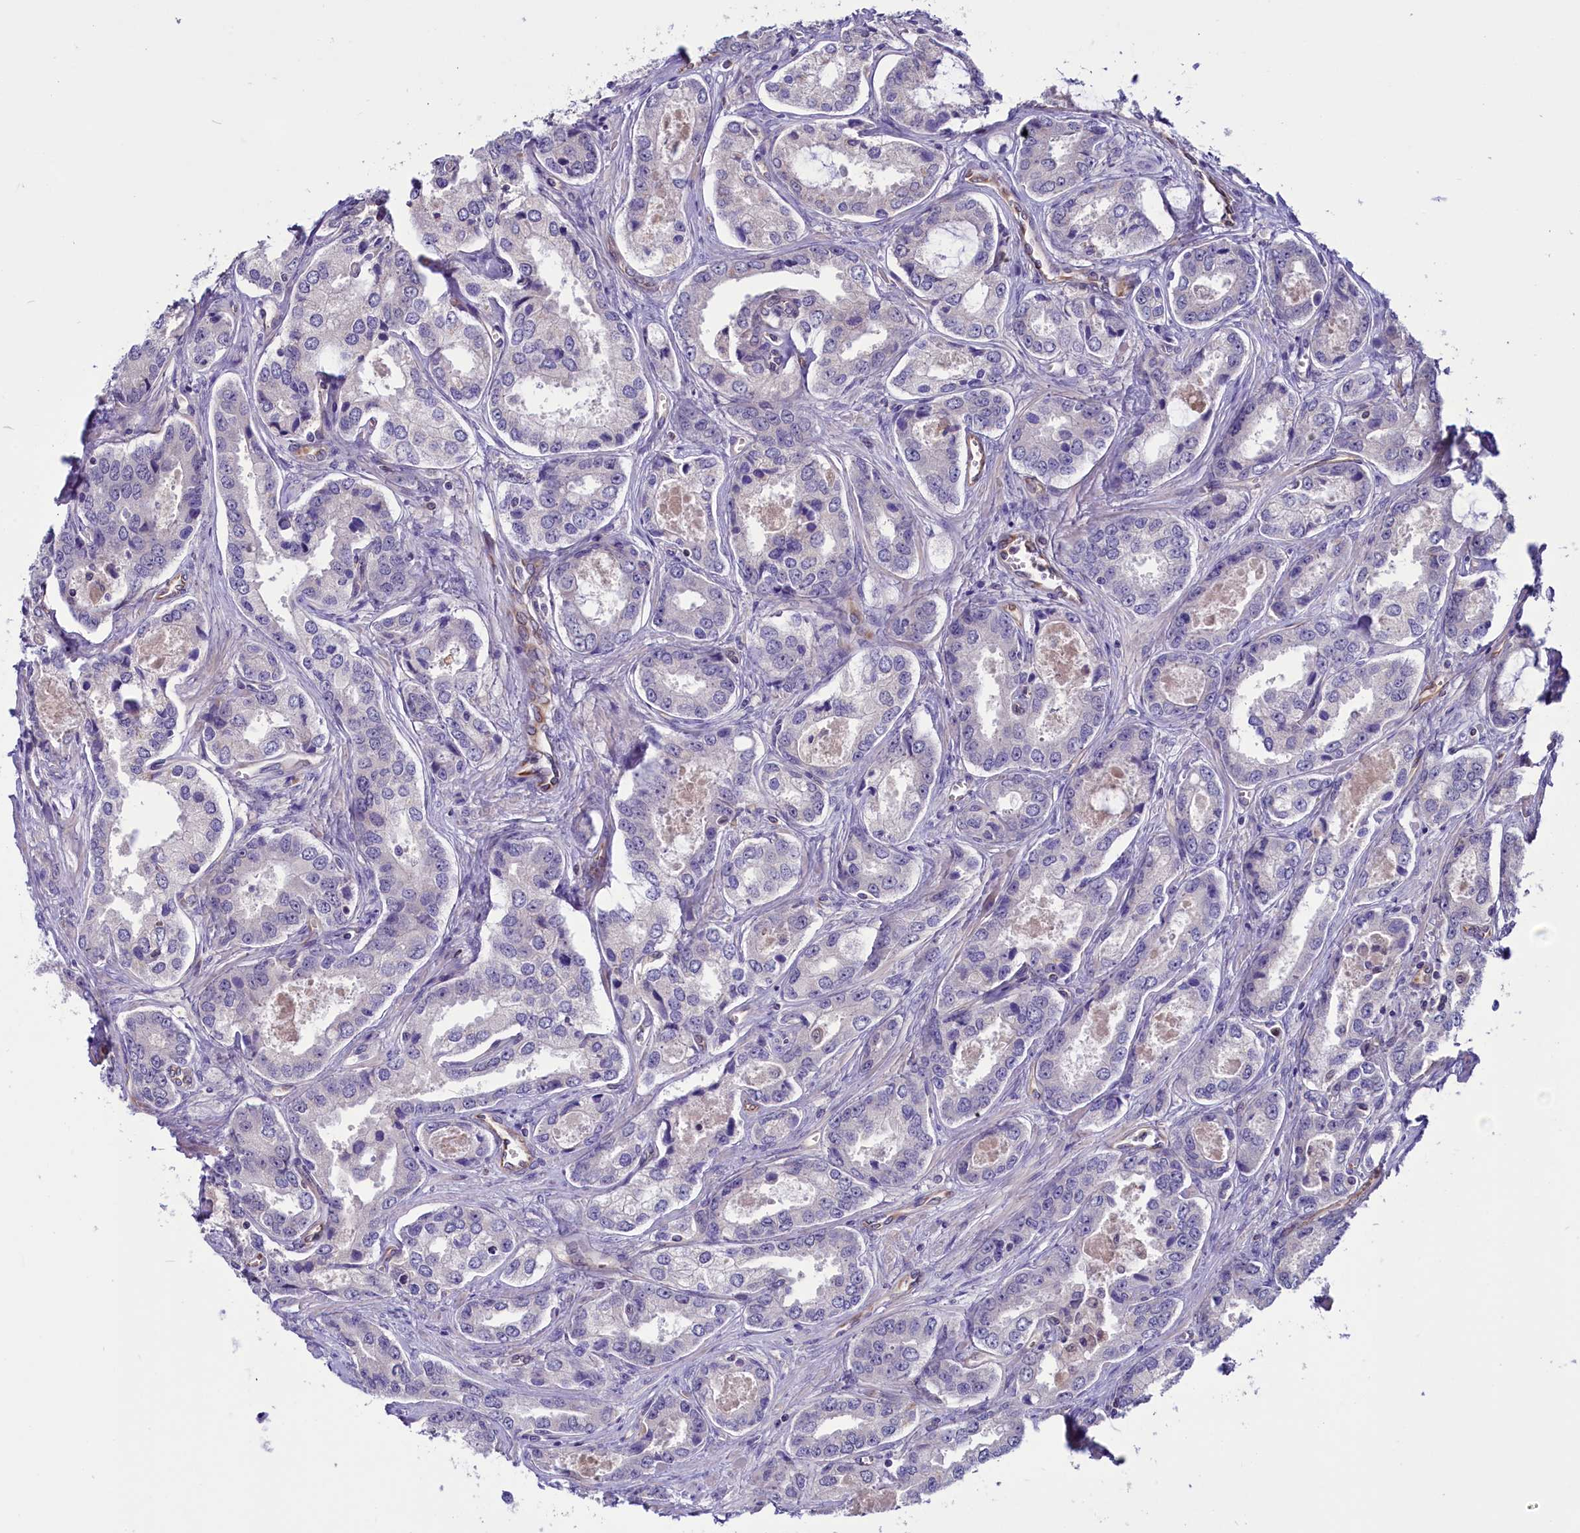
{"staining": {"intensity": "negative", "quantity": "none", "location": "none"}, "tissue": "prostate cancer", "cell_type": "Tumor cells", "image_type": "cancer", "snomed": [{"axis": "morphology", "description": "Adenocarcinoma, Low grade"}, {"axis": "topography", "description": "Prostate"}], "caption": "IHC photomicrograph of human adenocarcinoma (low-grade) (prostate) stained for a protein (brown), which displays no positivity in tumor cells. The staining is performed using DAB brown chromogen with nuclei counter-stained in using hematoxylin.", "gene": "PDILT", "patient": {"sex": "male", "age": 68}}